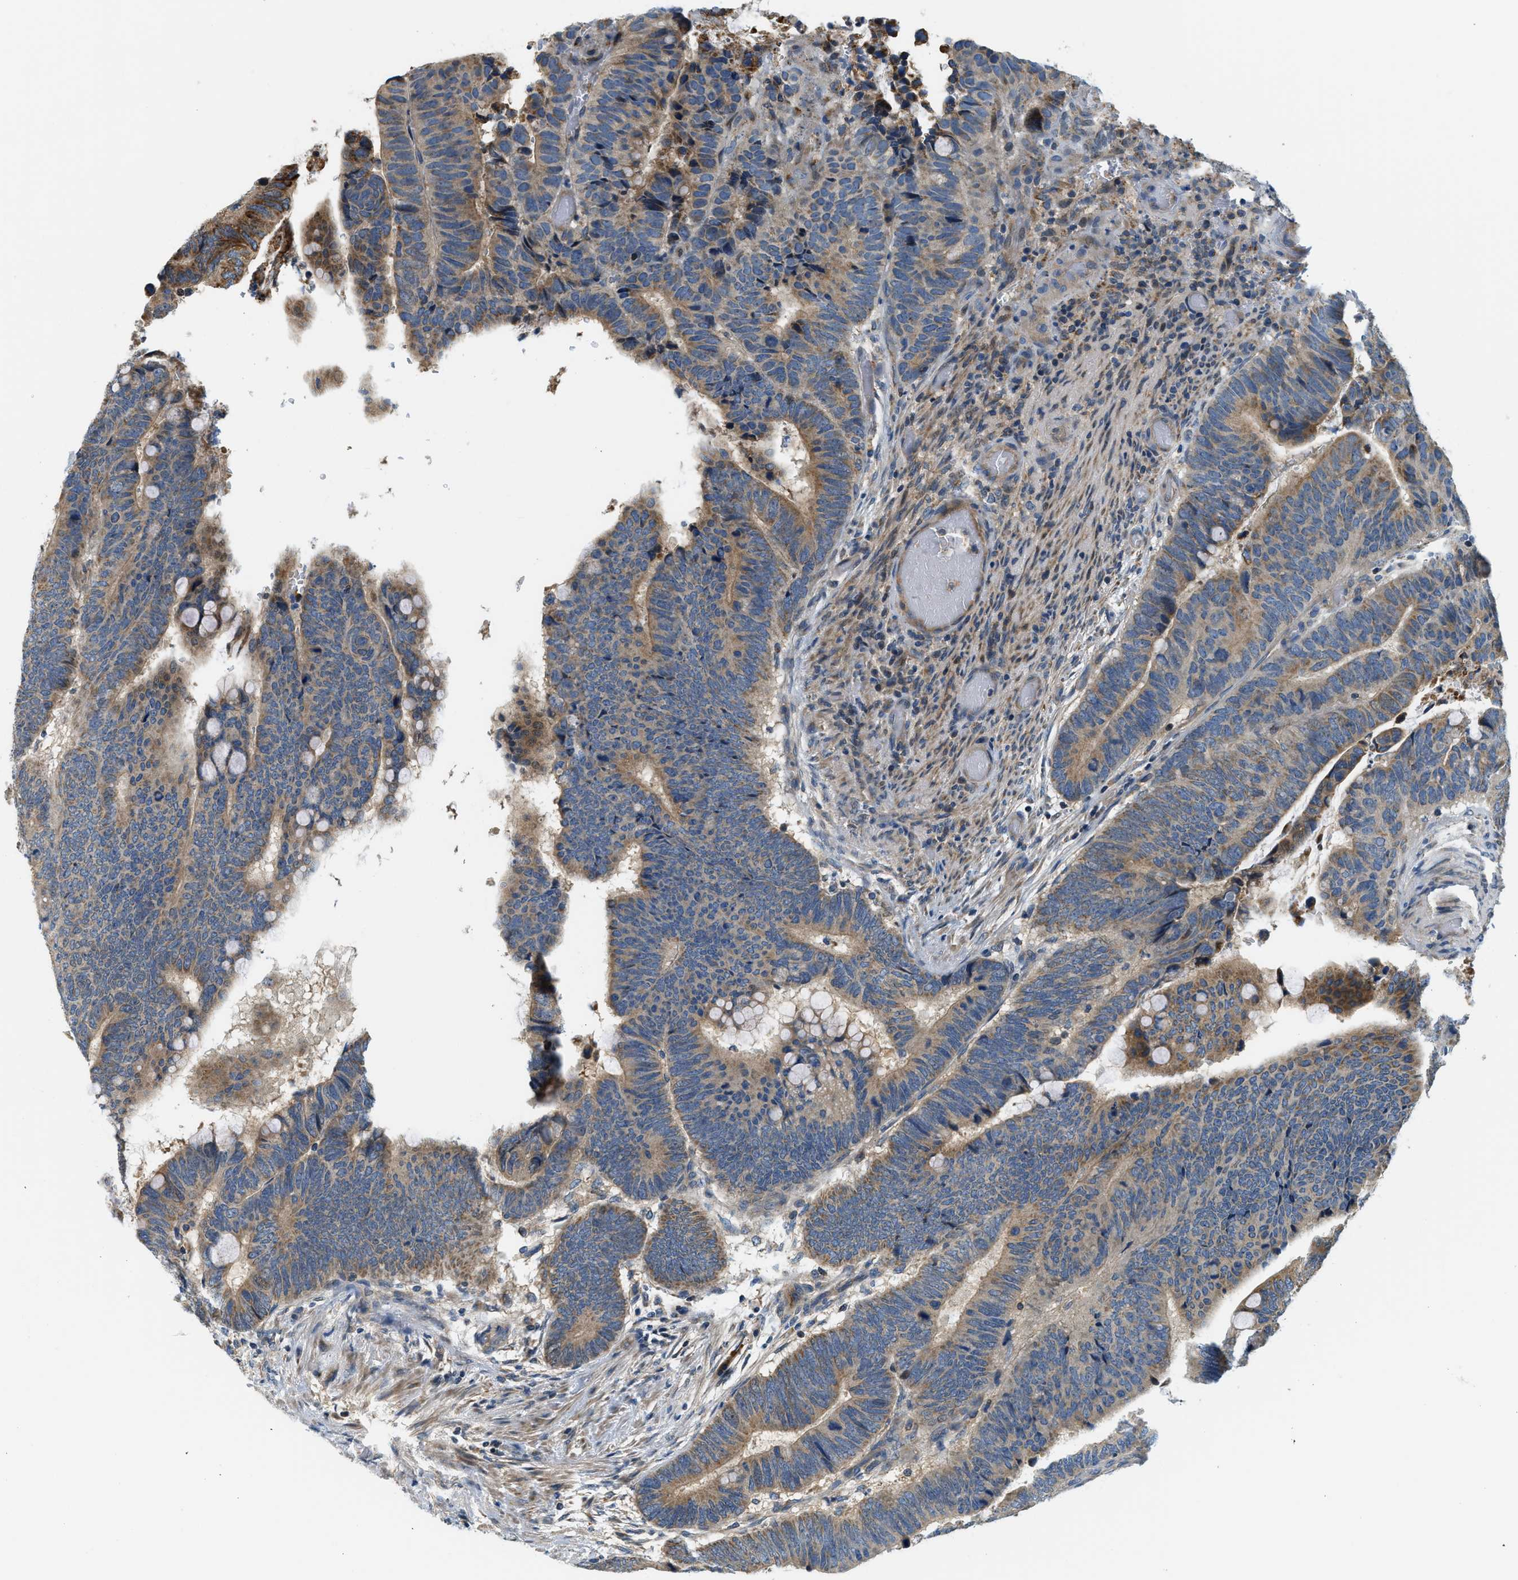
{"staining": {"intensity": "moderate", "quantity": ">75%", "location": "cytoplasmic/membranous"}, "tissue": "colorectal cancer", "cell_type": "Tumor cells", "image_type": "cancer", "snomed": [{"axis": "morphology", "description": "Normal tissue, NOS"}, {"axis": "morphology", "description": "Adenocarcinoma, NOS"}, {"axis": "topography", "description": "Rectum"}], "caption": "Immunohistochemistry micrograph of neoplastic tissue: human colorectal cancer stained using IHC demonstrates medium levels of moderate protein expression localized specifically in the cytoplasmic/membranous of tumor cells, appearing as a cytoplasmic/membranous brown color.", "gene": "KCNK1", "patient": {"sex": "male", "age": 92}}